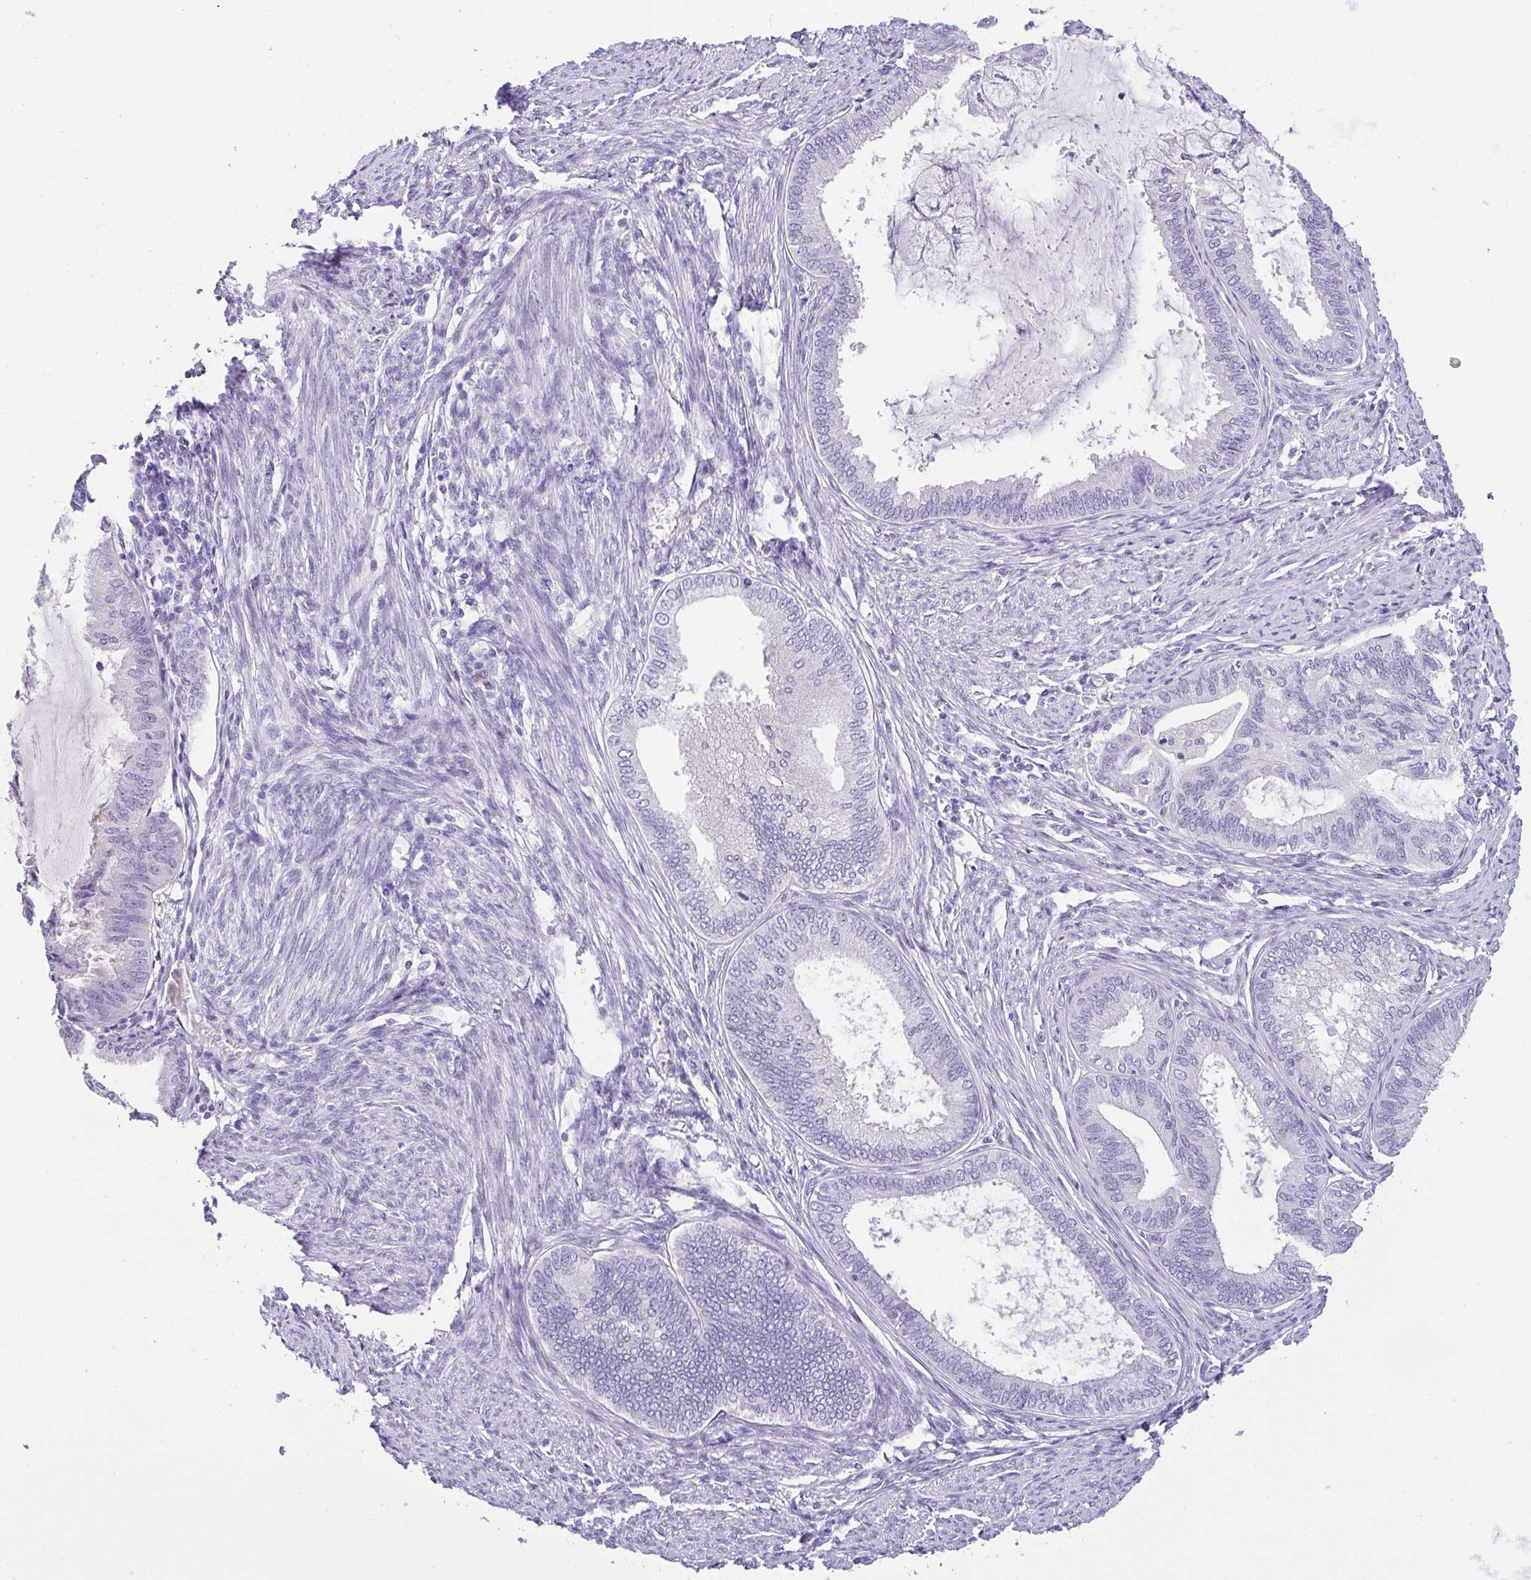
{"staining": {"intensity": "negative", "quantity": "none", "location": "none"}, "tissue": "endometrial cancer", "cell_type": "Tumor cells", "image_type": "cancer", "snomed": [{"axis": "morphology", "description": "Adenocarcinoma, NOS"}, {"axis": "topography", "description": "Endometrium"}], "caption": "Immunohistochemistry (IHC) of human endometrial cancer demonstrates no expression in tumor cells.", "gene": "FBXL20", "patient": {"sex": "female", "age": 86}}